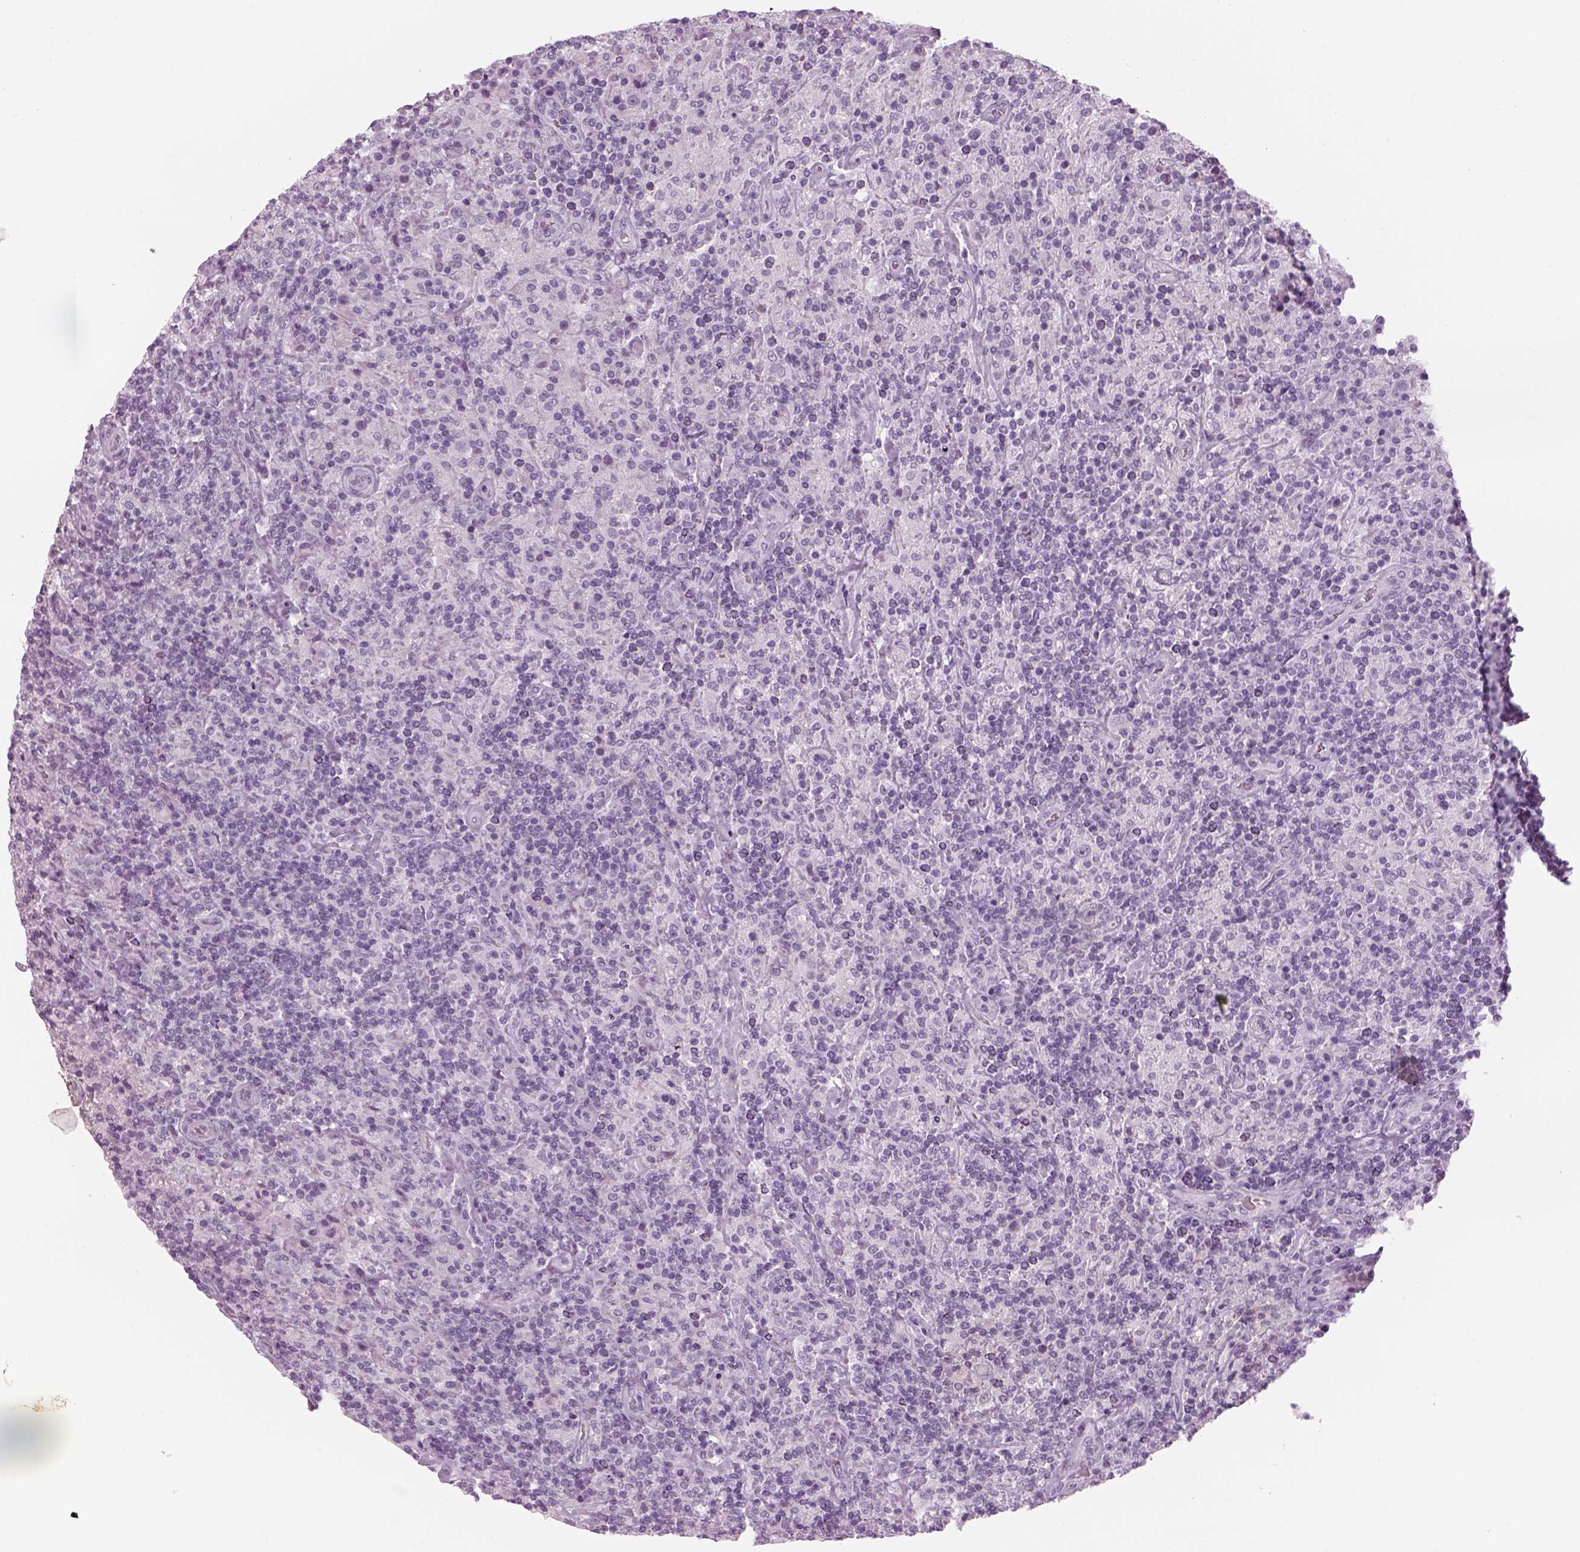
{"staining": {"intensity": "negative", "quantity": "none", "location": "none"}, "tissue": "lymphoma", "cell_type": "Tumor cells", "image_type": "cancer", "snomed": [{"axis": "morphology", "description": "Hodgkin's disease, NOS"}, {"axis": "topography", "description": "Lymph node"}], "caption": "Immunohistochemical staining of human lymphoma demonstrates no significant expression in tumor cells. Brightfield microscopy of immunohistochemistry stained with DAB (3,3'-diaminobenzidine) (brown) and hematoxylin (blue), captured at high magnification.", "gene": "GAS2L2", "patient": {"sex": "male", "age": 70}}